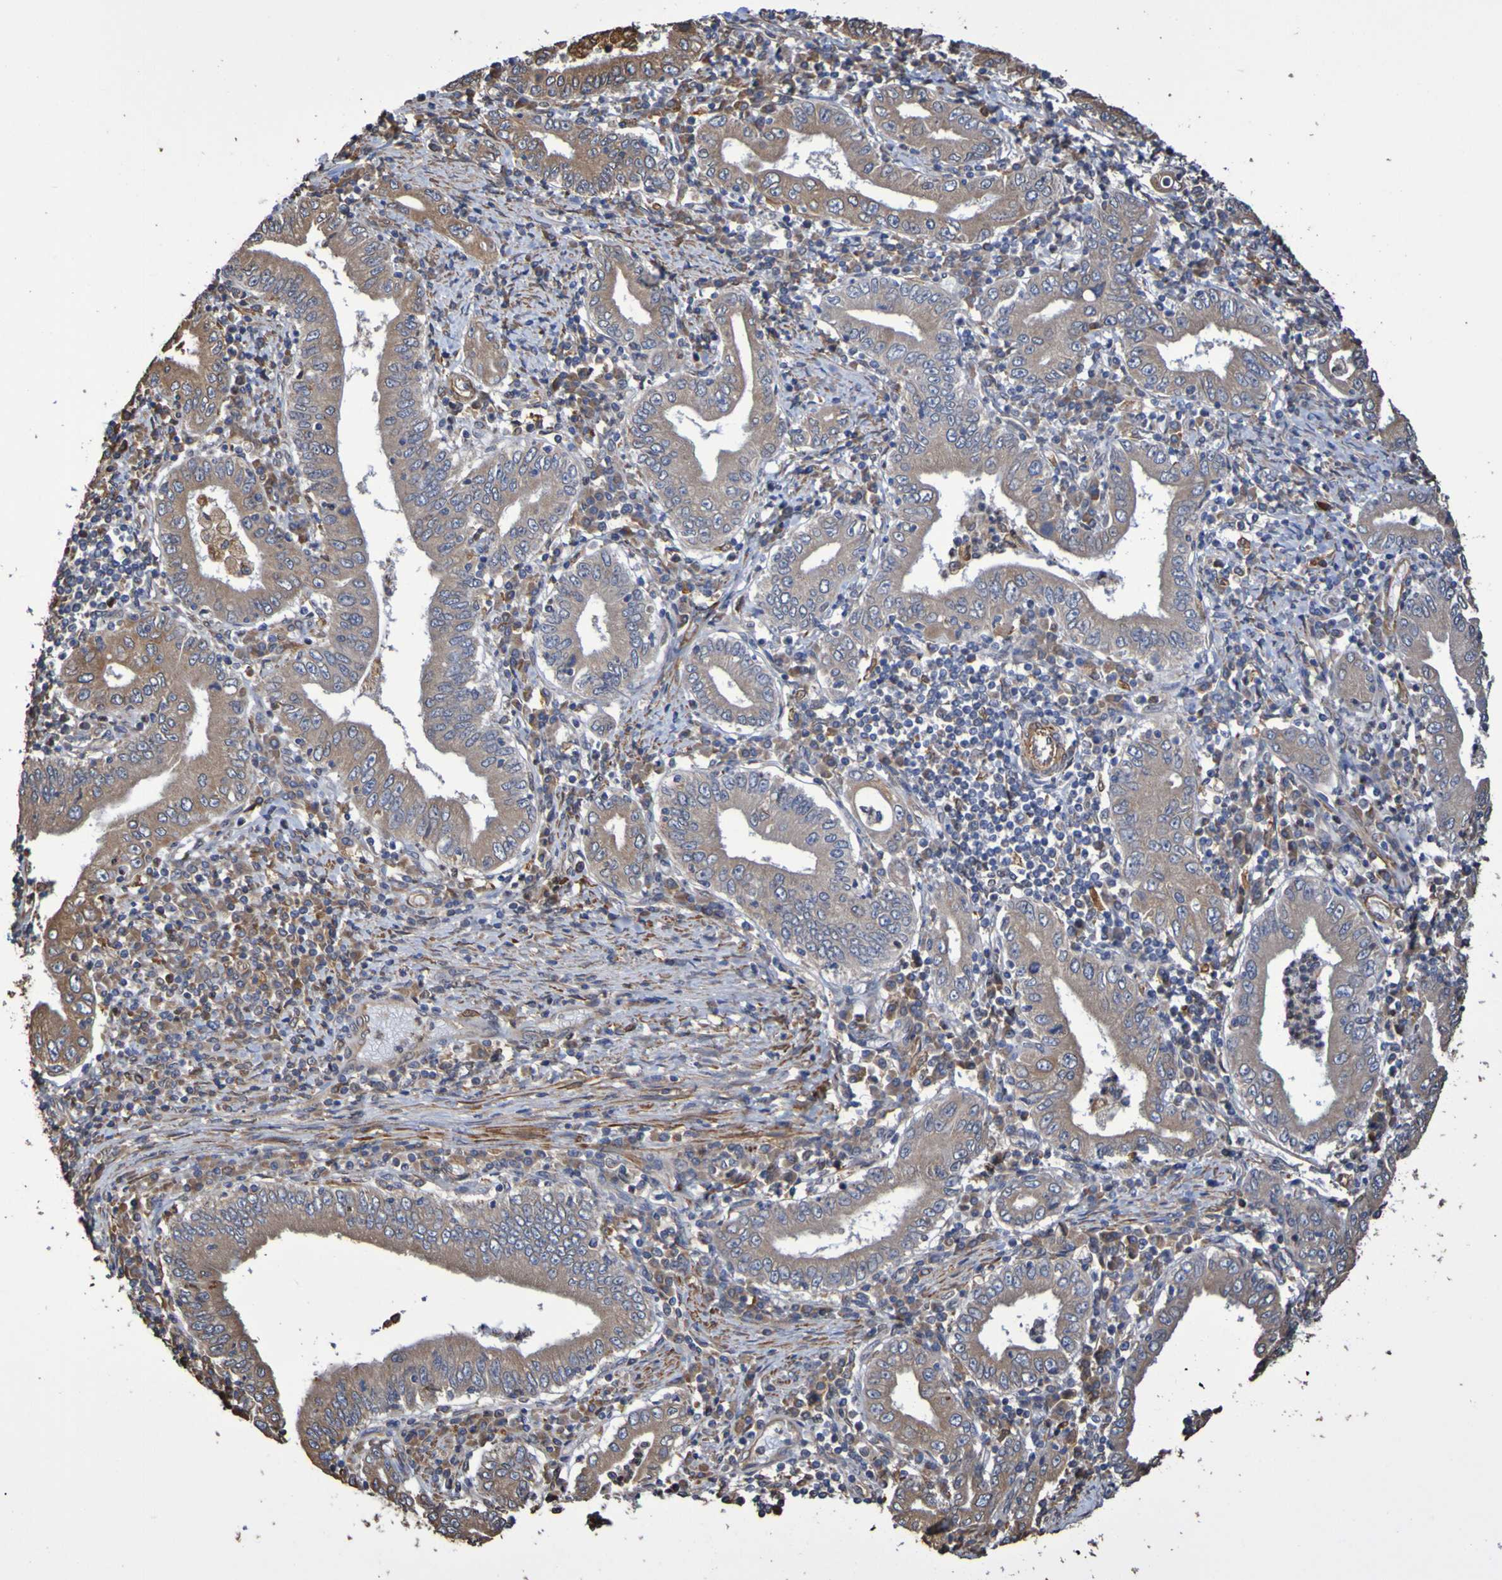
{"staining": {"intensity": "weak", "quantity": ">75%", "location": "cytoplasmic/membranous"}, "tissue": "stomach cancer", "cell_type": "Tumor cells", "image_type": "cancer", "snomed": [{"axis": "morphology", "description": "Normal tissue, NOS"}, {"axis": "morphology", "description": "Adenocarcinoma, NOS"}, {"axis": "topography", "description": "Esophagus"}, {"axis": "topography", "description": "Stomach, upper"}, {"axis": "topography", "description": "Peripheral nerve tissue"}], "caption": "Immunohistochemical staining of human adenocarcinoma (stomach) demonstrates weak cytoplasmic/membranous protein expression in approximately >75% of tumor cells.", "gene": "RAB11A", "patient": {"sex": "male", "age": 62}}